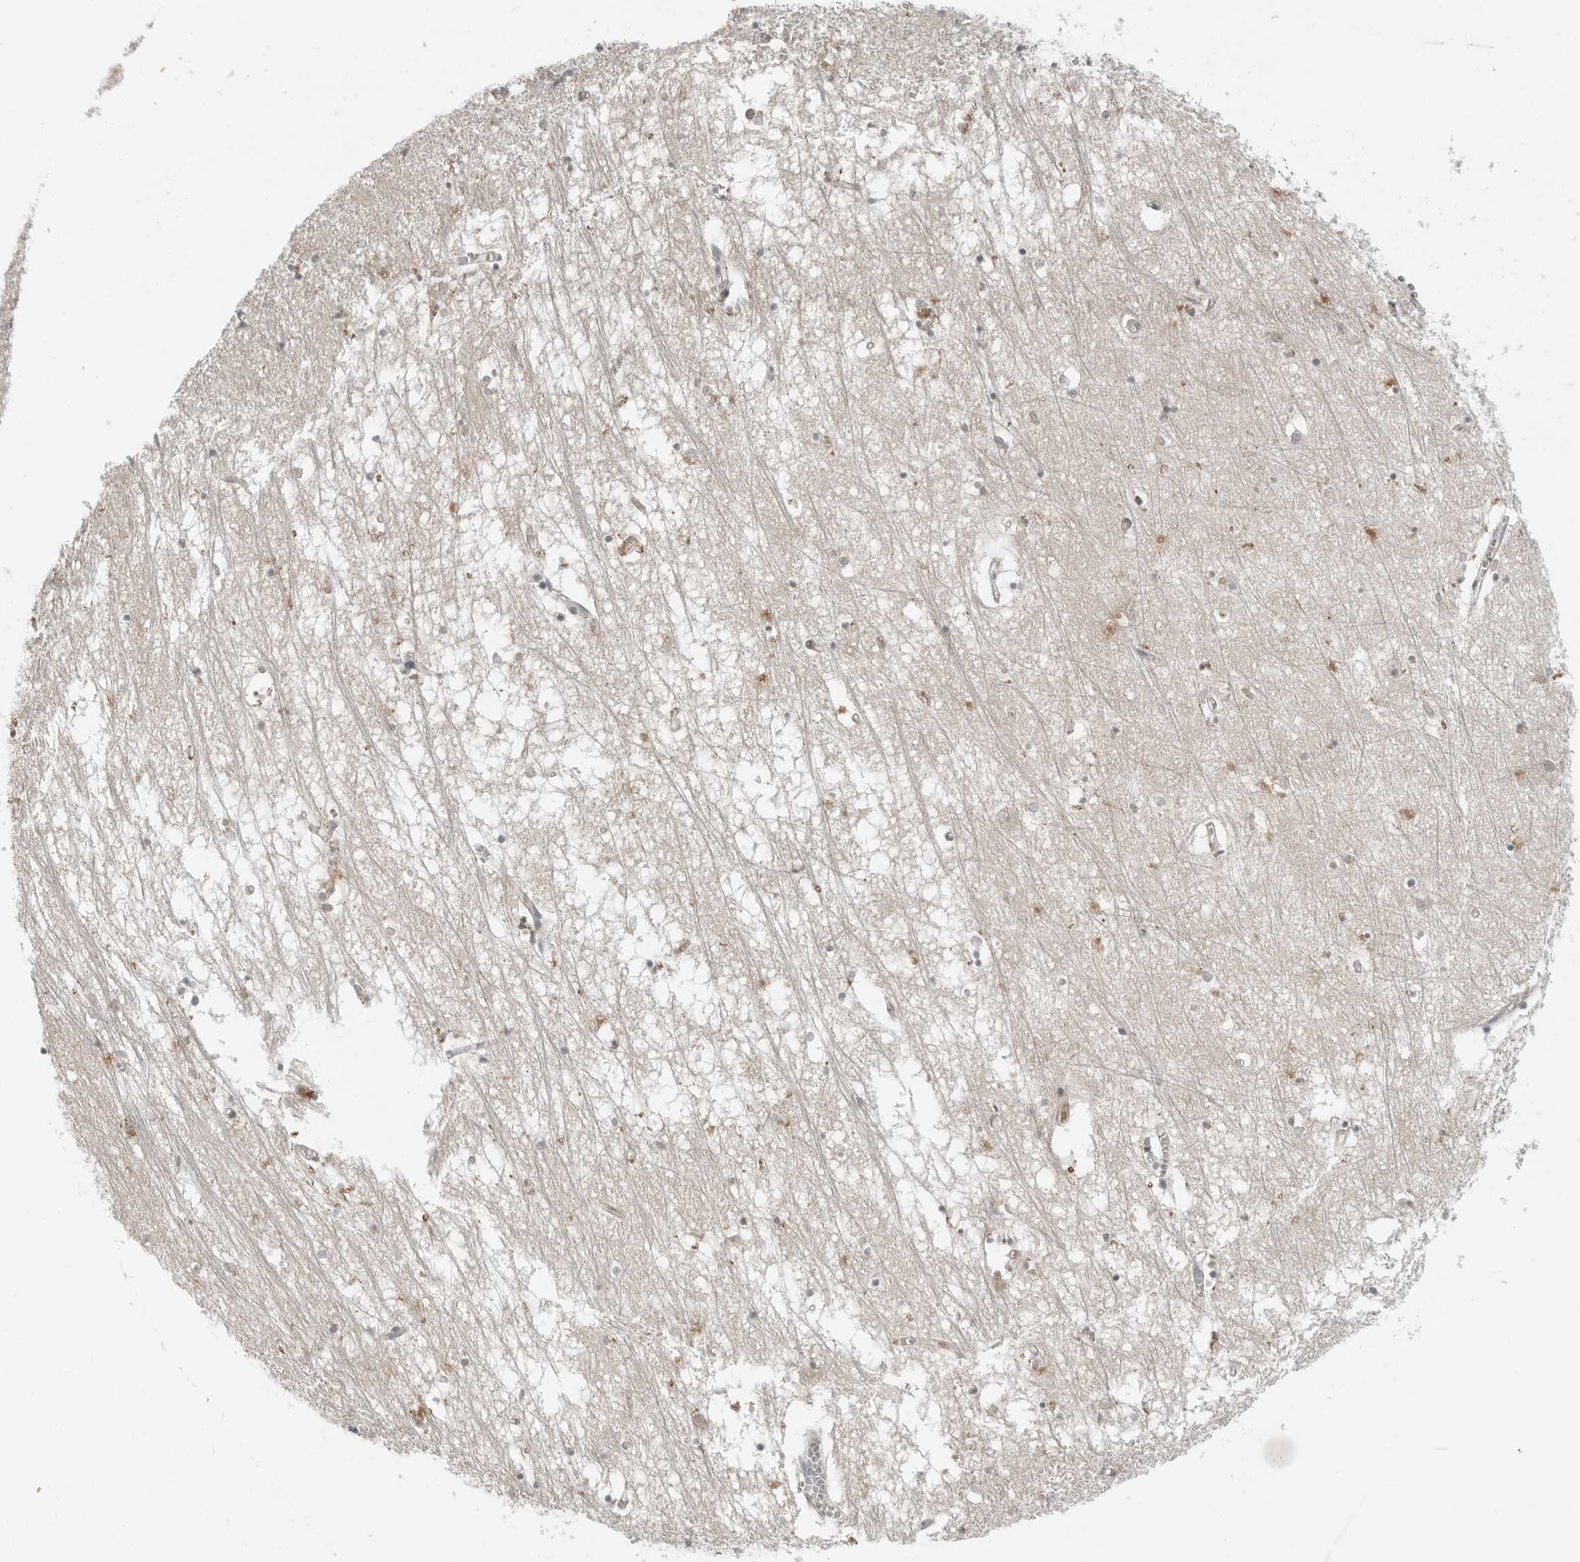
{"staining": {"intensity": "negative", "quantity": "none", "location": "none"}, "tissue": "hippocampus", "cell_type": "Glial cells", "image_type": "normal", "snomed": [{"axis": "morphology", "description": "Normal tissue, NOS"}, {"axis": "topography", "description": "Hippocampus"}], "caption": "The micrograph demonstrates no staining of glial cells in unremarkable hippocampus.", "gene": "FCRLB", "patient": {"sex": "male", "age": 70}}